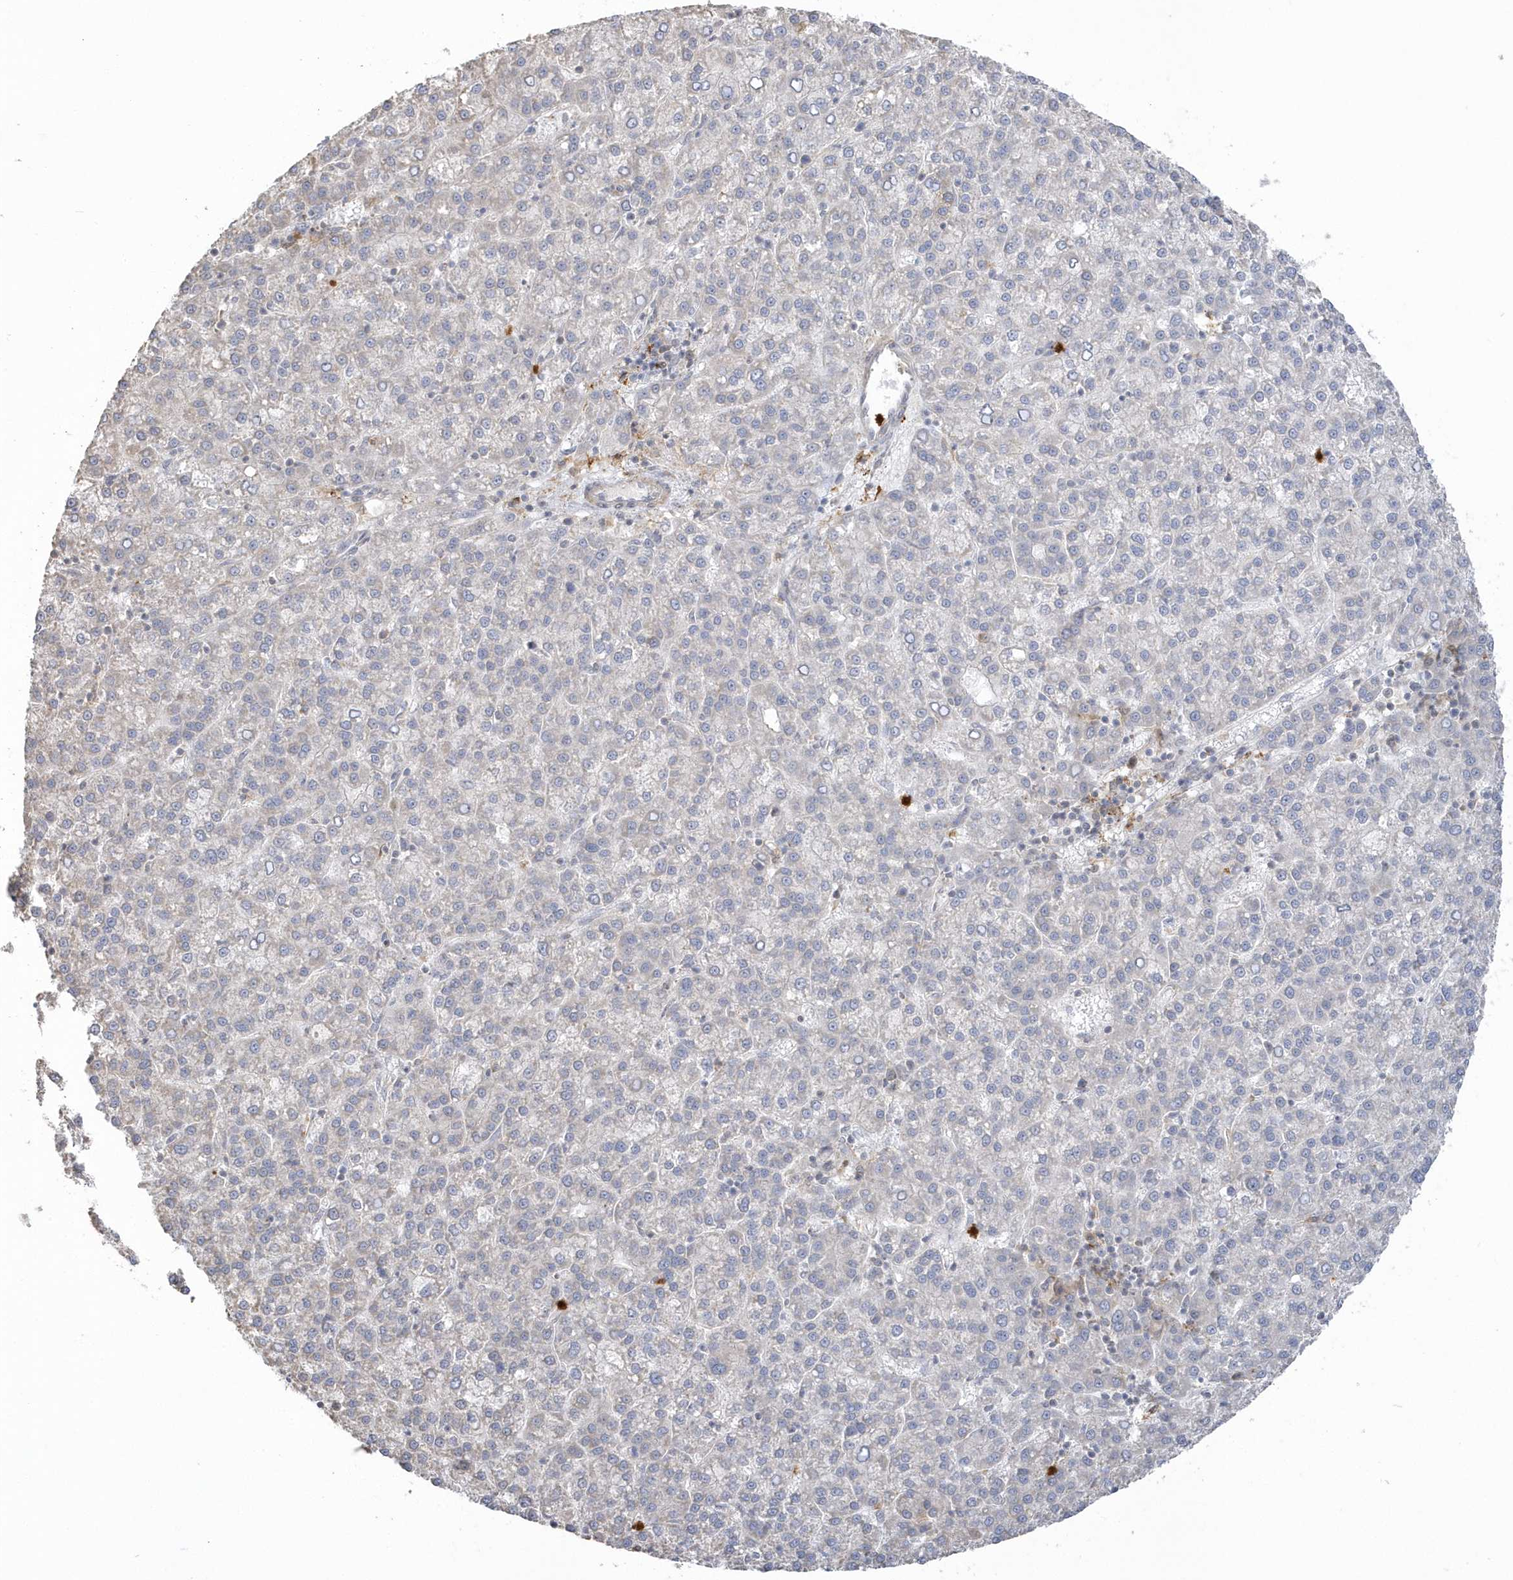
{"staining": {"intensity": "negative", "quantity": "none", "location": "none"}, "tissue": "liver cancer", "cell_type": "Tumor cells", "image_type": "cancer", "snomed": [{"axis": "morphology", "description": "Carcinoma, Hepatocellular, NOS"}, {"axis": "topography", "description": "Liver"}], "caption": "DAB immunohistochemical staining of liver cancer shows no significant staining in tumor cells.", "gene": "NAF1", "patient": {"sex": "female", "age": 58}}